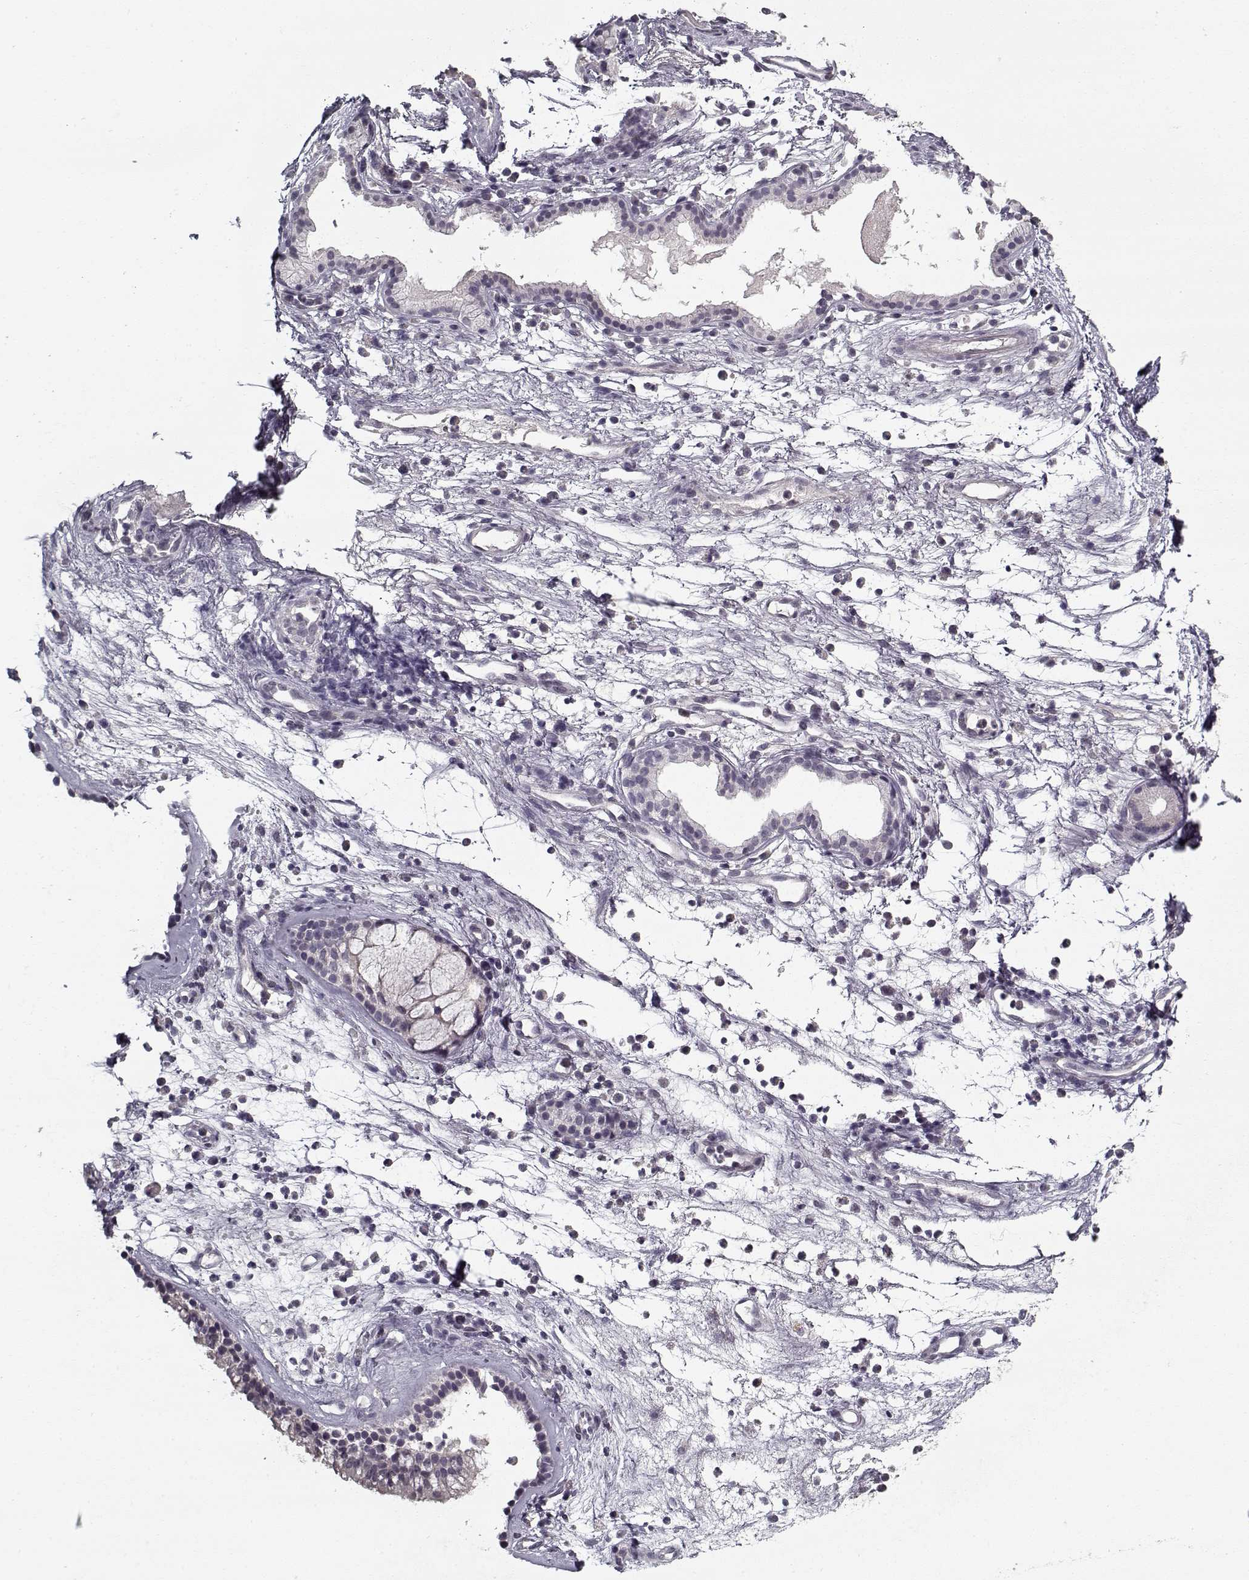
{"staining": {"intensity": "negative", "quantity": "none", "location": "none"}, "tissue": "nasopharynx", "cell_type": "Respiratory epithelial cells", "image_type": "normal", "snomed": [{"axis": "morphology", "description": "Normal tissue, NOS"}, {"axis": "topography", "description": "Nasopharynx"}], "caption": "There is no significant positivity in respiratory epithelial cells of nasopharynx. (Stains: DAB (3,3'-diaminobenzidine) IHC with hematoxylin counter stain, Microscopy: brightfield microscopy at high magnification).", "gene": "LAMA2", "patient": {"sex": "male", "age": 77}}